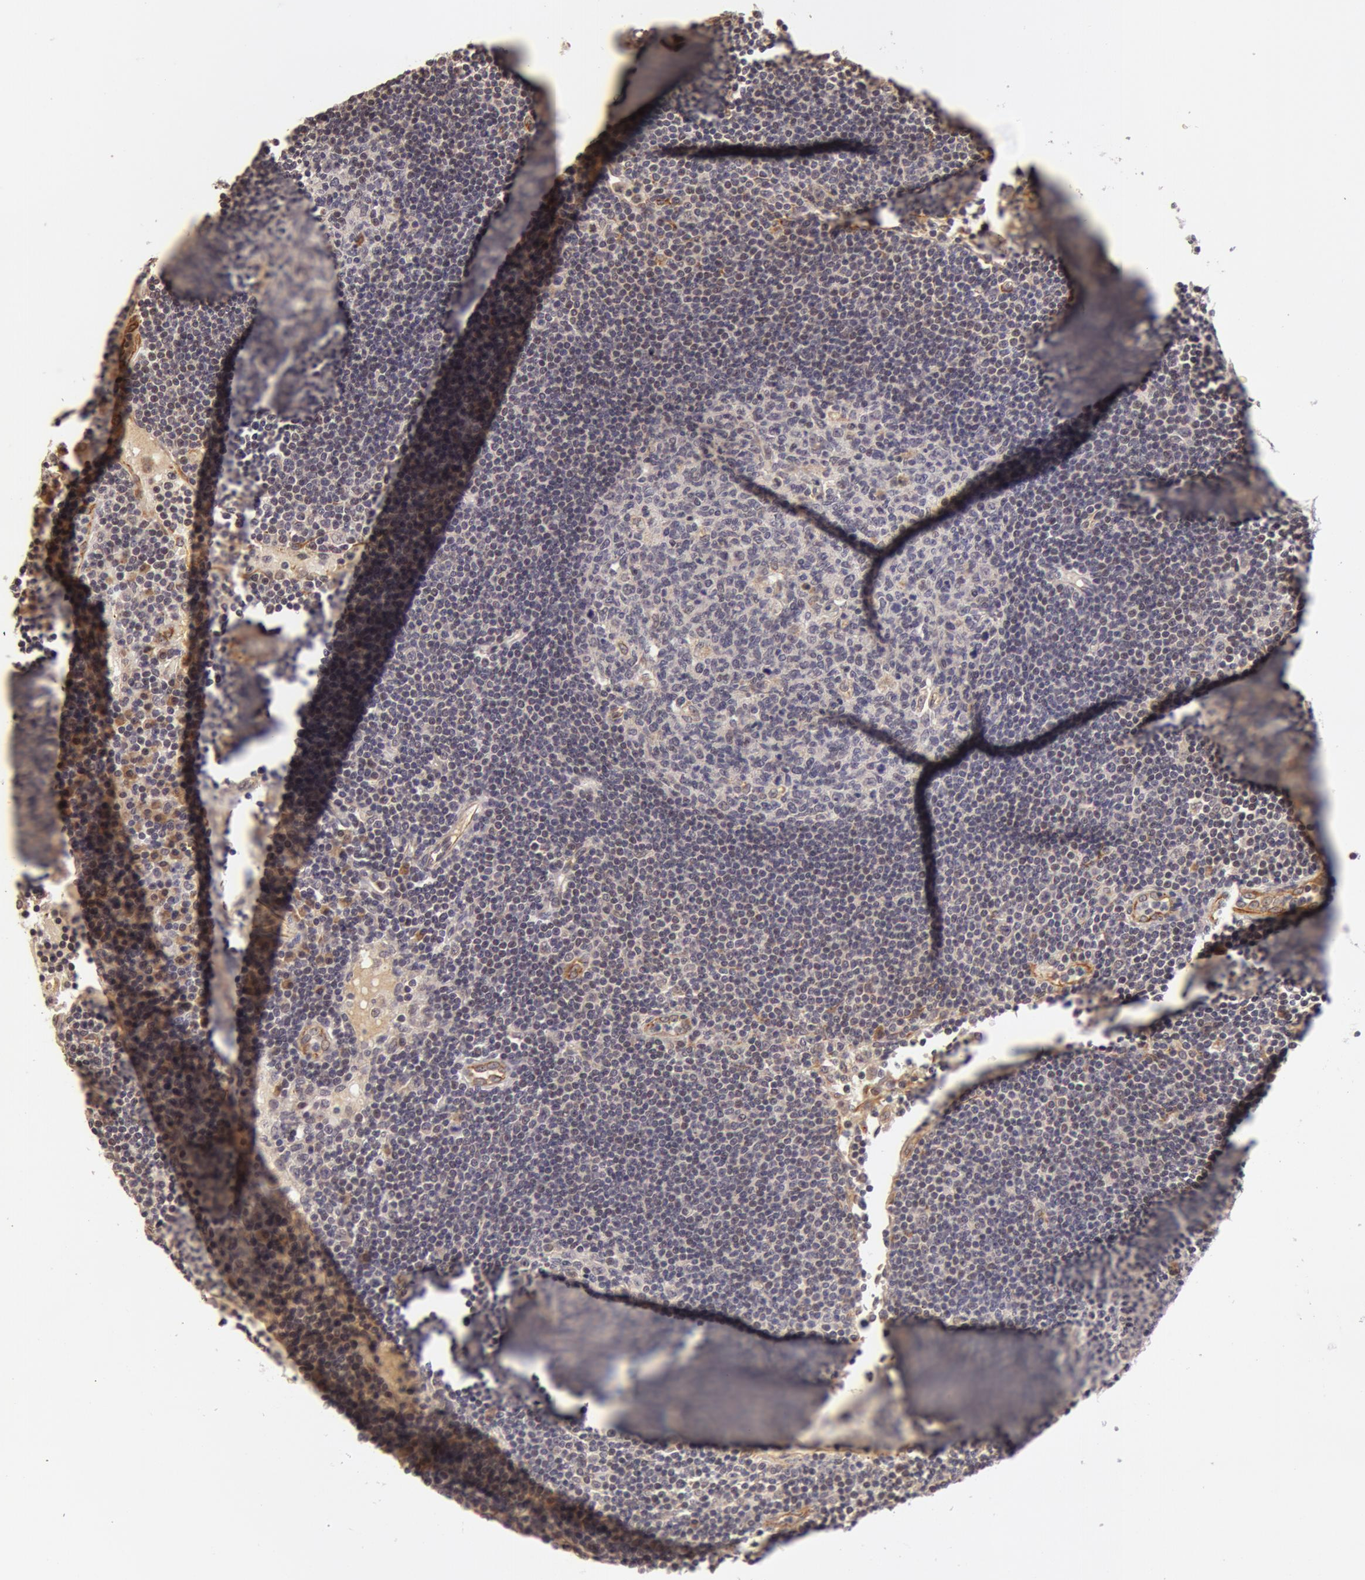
{"staining": {"intensity": "negative", "quantity": "none", "location": "none"}, "tissue": "lymph node", "cell_type": "Germinal center cells", "image_type": "normal", "snomed": [{"axis": "morphology", "description": "Normal tissue, NOS"}, {"axis": "topography", "description": "Lymph node"}], "caption": "Immunohistochemistry (IHC) micrograph of benign human lymph node stained for a protein (brown), which shows no positivity in germinal center cells. (DAB immunohistochemistry (IHC), high magnification).", "gene": "SYTL4", "patient": {"sex": "male", "age": 54}}